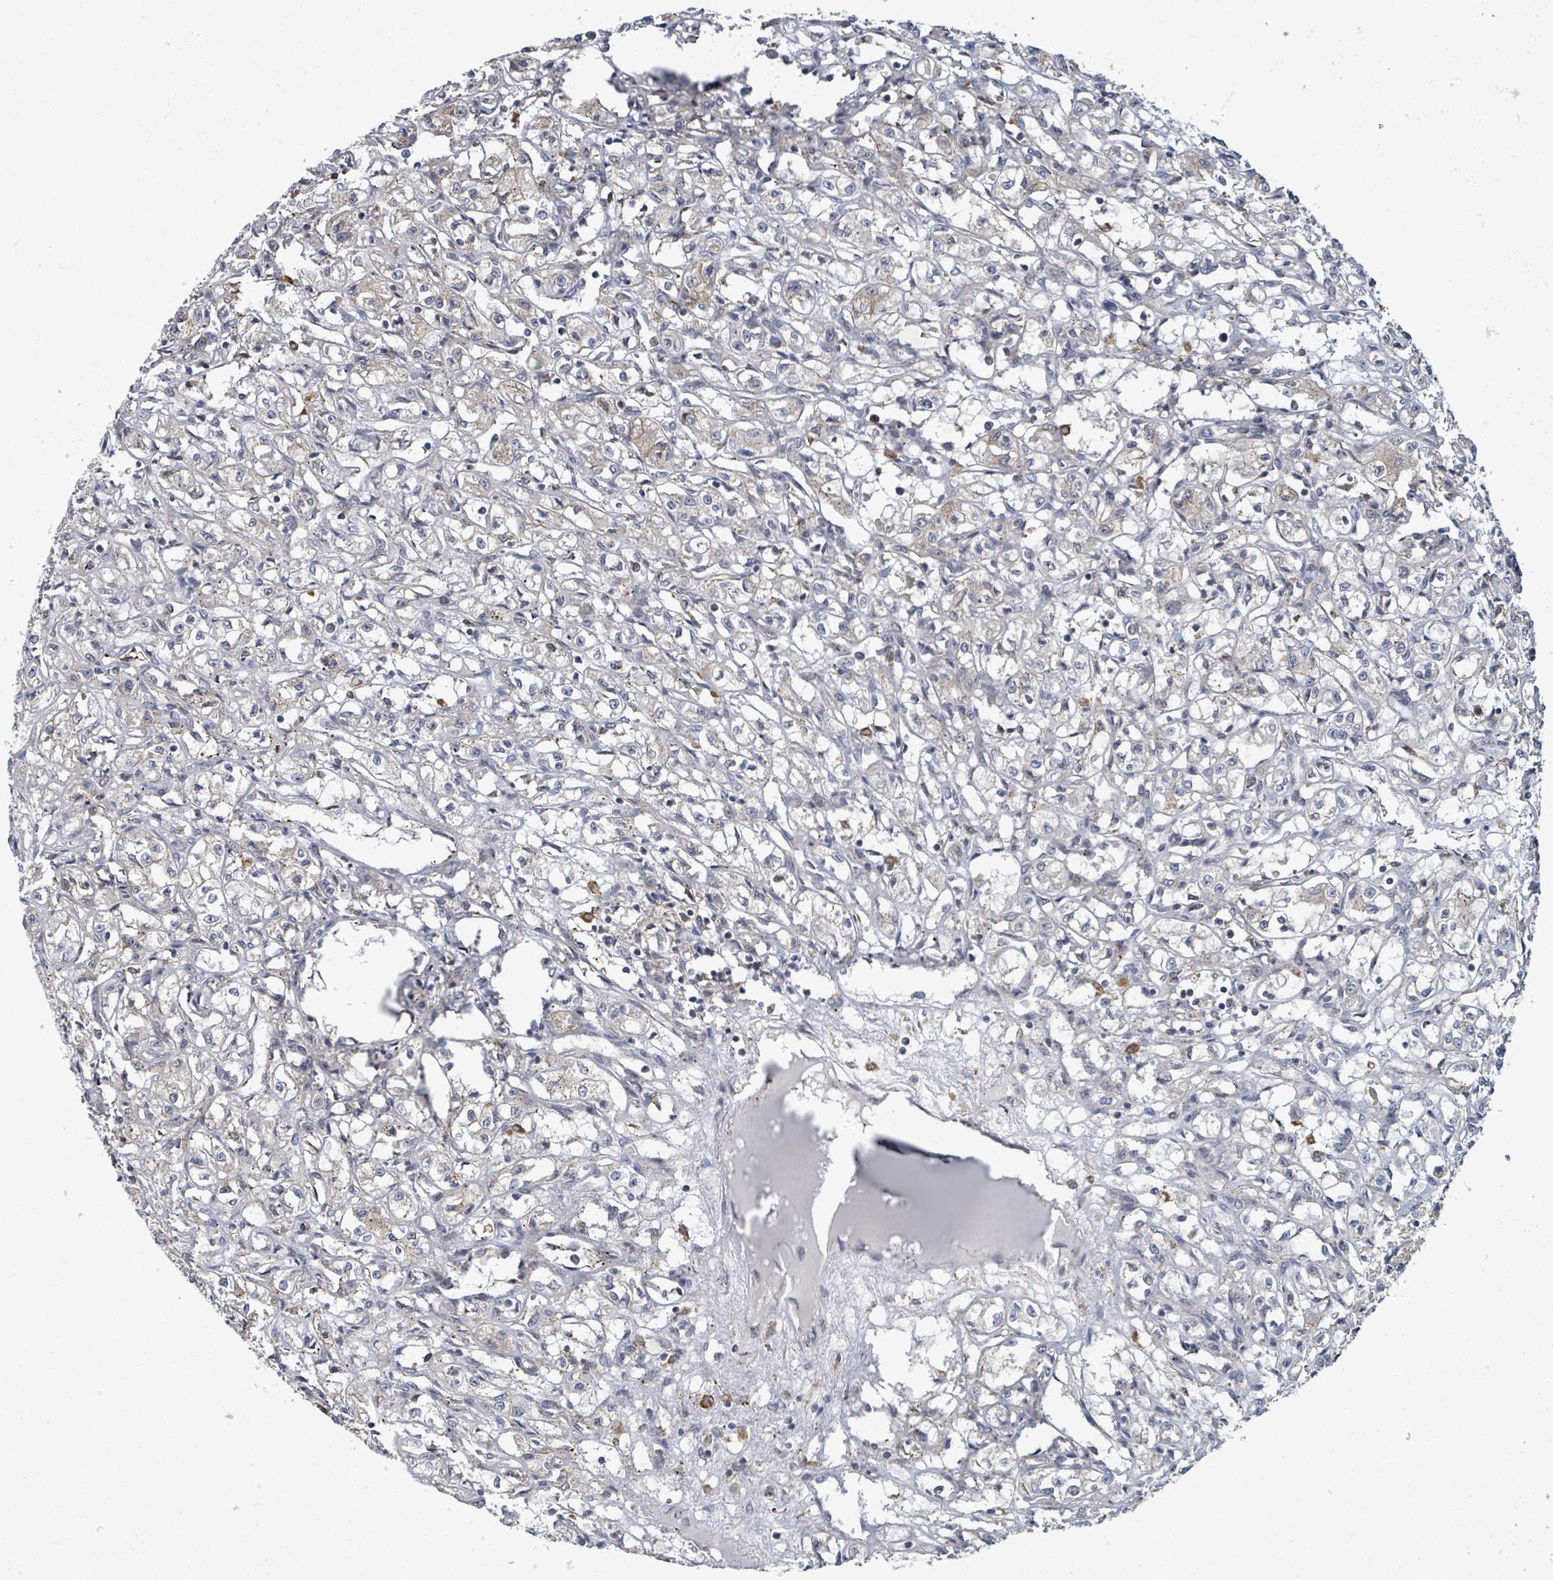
{"staining": {"intensity": "negative", "quantity": "none", "location": "none"}, "tissue": "renal cancer", "cell_type": "Tumor cells", "image_type": "cancer", "snomed": [{"axis": "morphology", "description": "Adenocarcinoma, NOS"}, {"axis": "topography", "description": "Kidney"}], "caption": "Renal cancer (adenocarcinoma) stained for a protein using immunohistochemistry demonstrates no expression tumor cells.", "gene": "SHROOM2", "patient": {"sex": "male", "age": 56}}